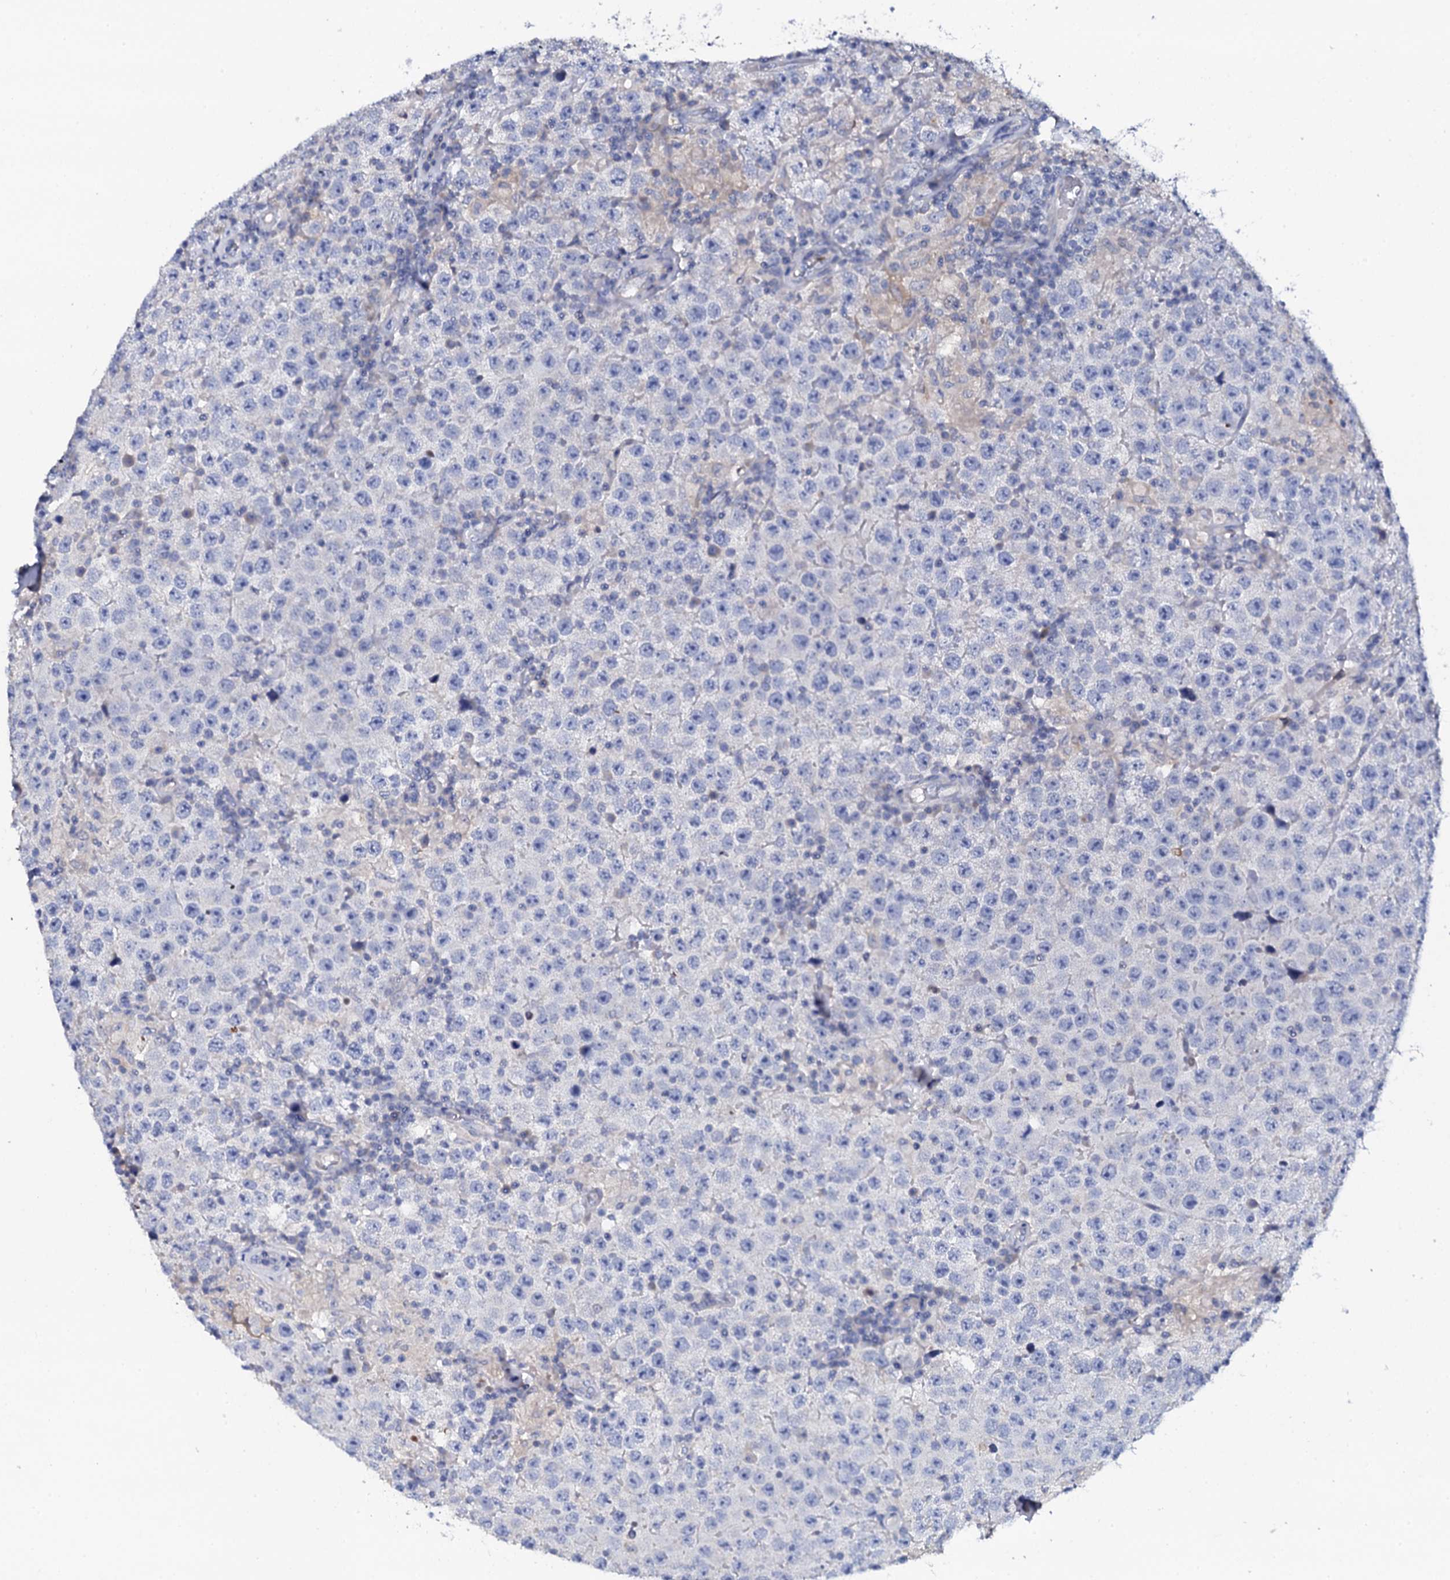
{"staining": {"intensity": "negative", "quantity": "none", "location": "none"}, "tissue": "testis cancer", "cell_type": "Tumor cells", "image_type": "cancer", "snomed": [{"axis": "morphology", "description": "Normal tissue, NOS"}, {"axis": "morphology", "description": "Urothelial carcinoma, High grade"}, {"axis": "morphology", "description": "Seminoma, NOS"}, {"axis": "morphology", "description": "Carcinoma, Embryonal, NOS"}, {"axis": "topography", "description": "Urinary bladder"}, {"axis": "topography", "description": "Testis"}], "caption": "The IHC image has no significant positivity in tumor cells of testis cancer tissue.", "gene": "NAA16", "patient": {"sex": "male", "age": 41}}